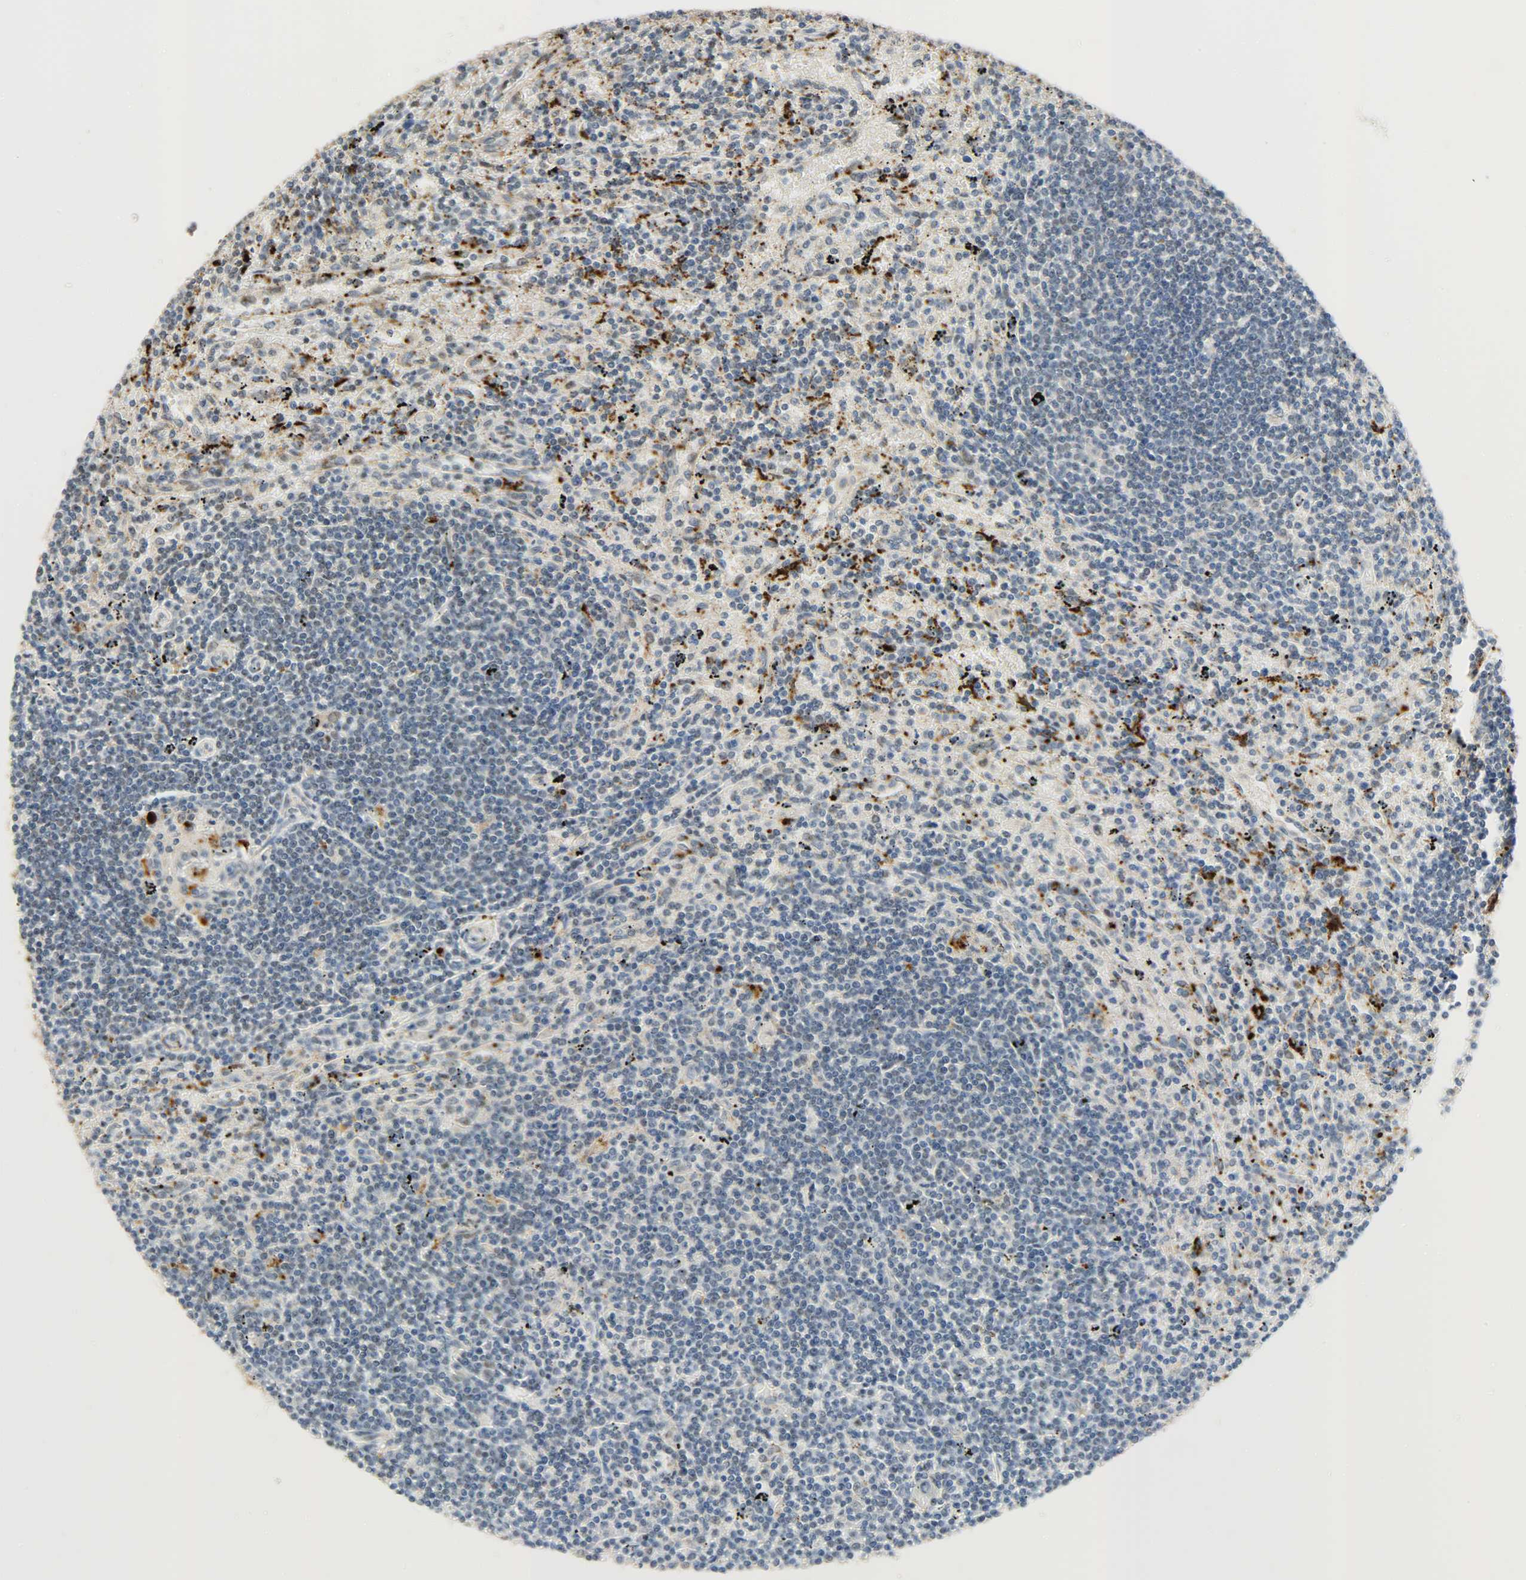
{"staining": {"intensity": "negative", "quantity": "none", "location": "none"}, "tissue": "lymphoma", "cell_type": "Tumor cells", "image_type": "cancer", "snomed": [{"axis": "morphology", "description": "Malignant lymphoma, non-Hodgkin's type, Low grade"}, {"axis": "topography", "description": "Spleen"}], "caption": "Photomicrograph shows no significant protein expression in tumor cells of lymphoma. (DAB immunohistochemistry (IHC), high magnification).", "gene": "GIT2", "patient": {"sex": "male", "age": 76}}